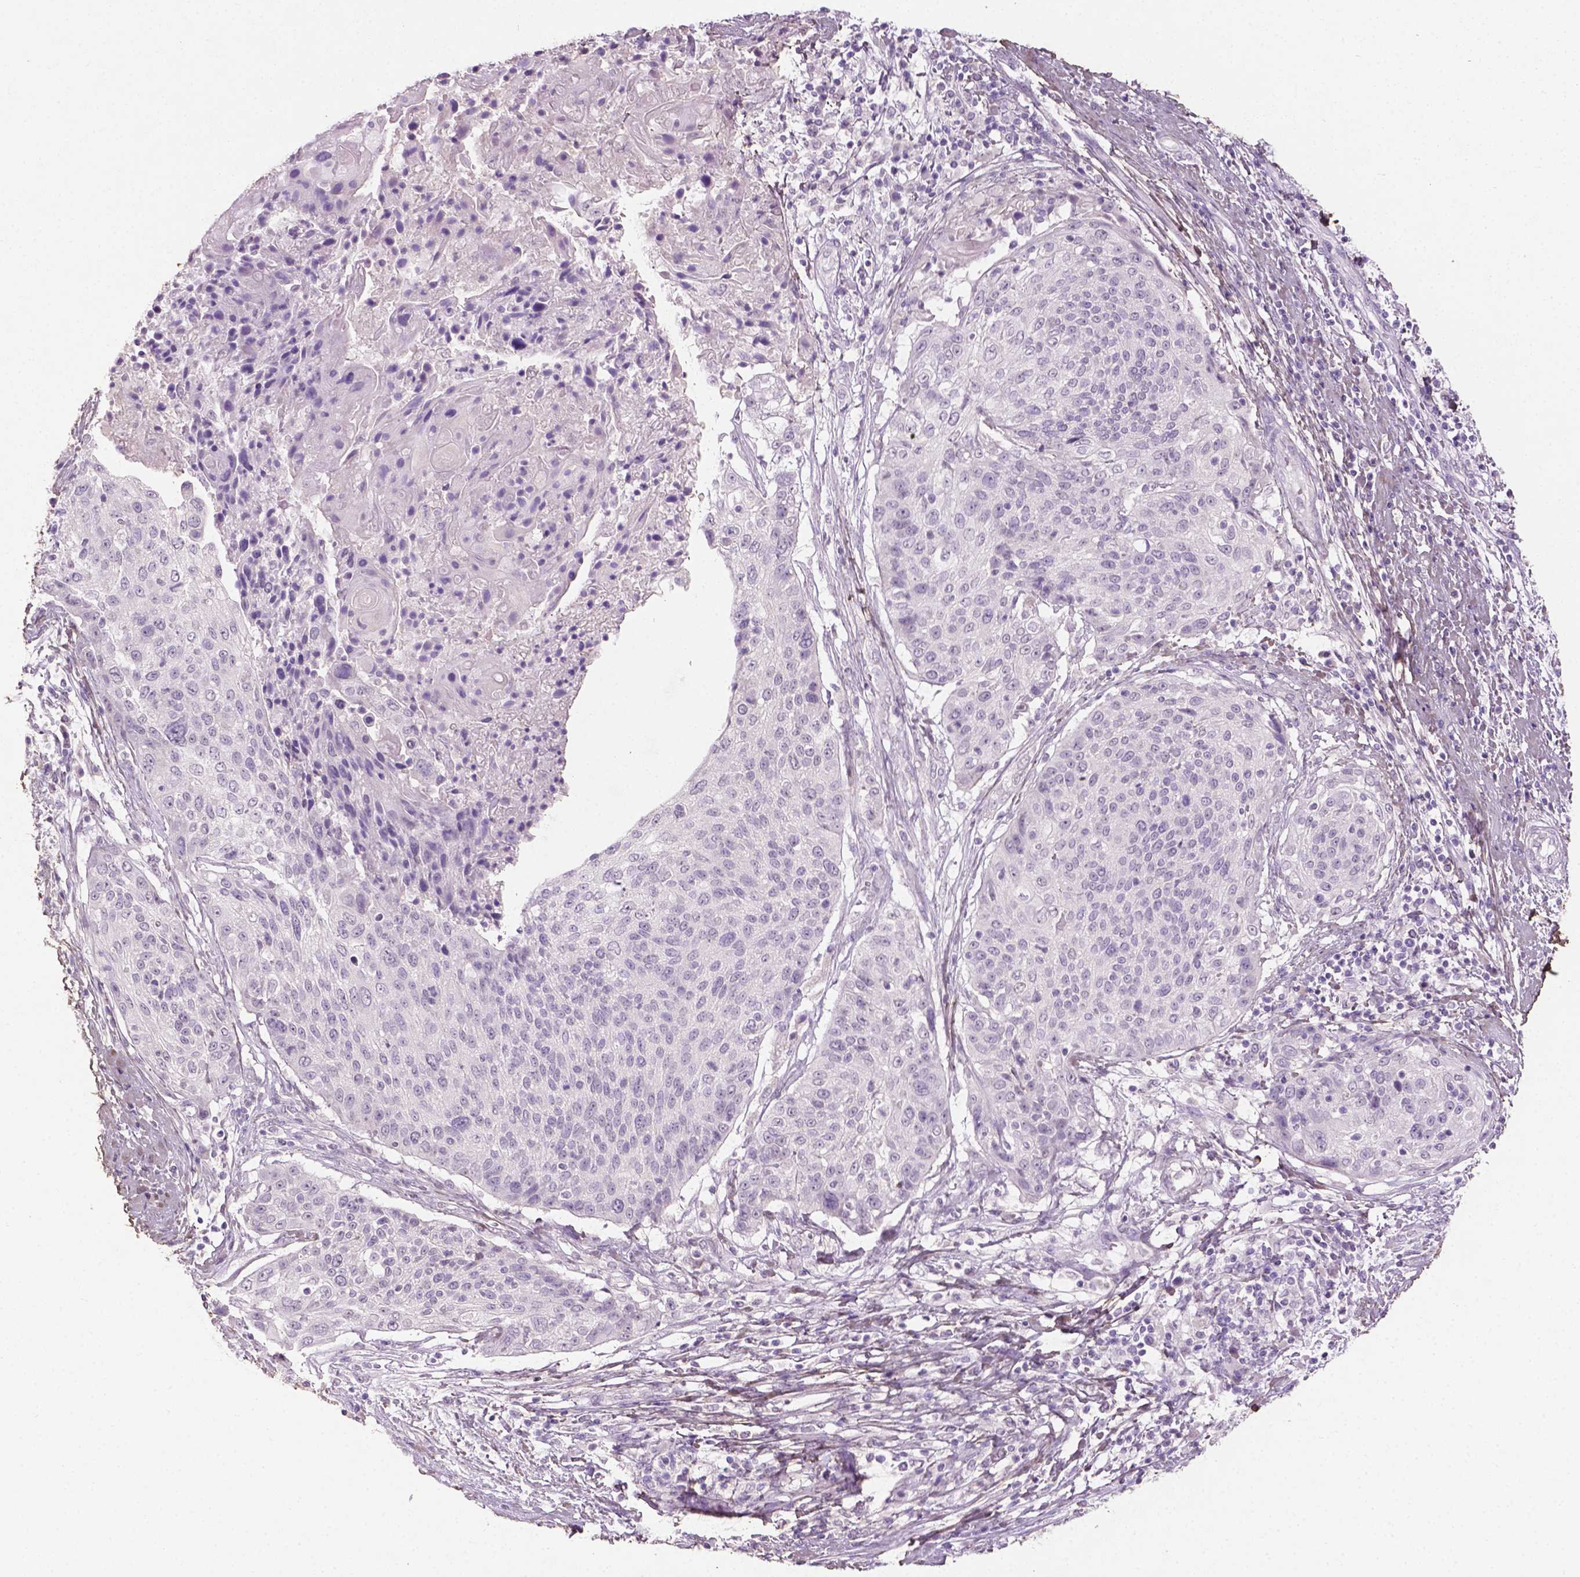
{"staining": {"intensity": "negative", "quantity": "none", "location": "none"}, "tissue": "cervical cancer", "cell_type": "Tumor cells", "image_type": "cancer", "snomed": [{"axis": "morphology", "description": "Squamous cell carcinoma, NOS"}, {"axis": "topography", "description": "Cervix"}], "caption": "High power microscopy micrograph of an immunohistochemistry photomicrograph of cervical squamous cell carcinoma, revealing no significant positivity in tumor cells. Brightfield microscopy of IHC stained with DAB (brown) and hematoxylin (blue), captured at high magnification.", "gene": "DLG2", "patient": {"sex": "female", "age": 31}}